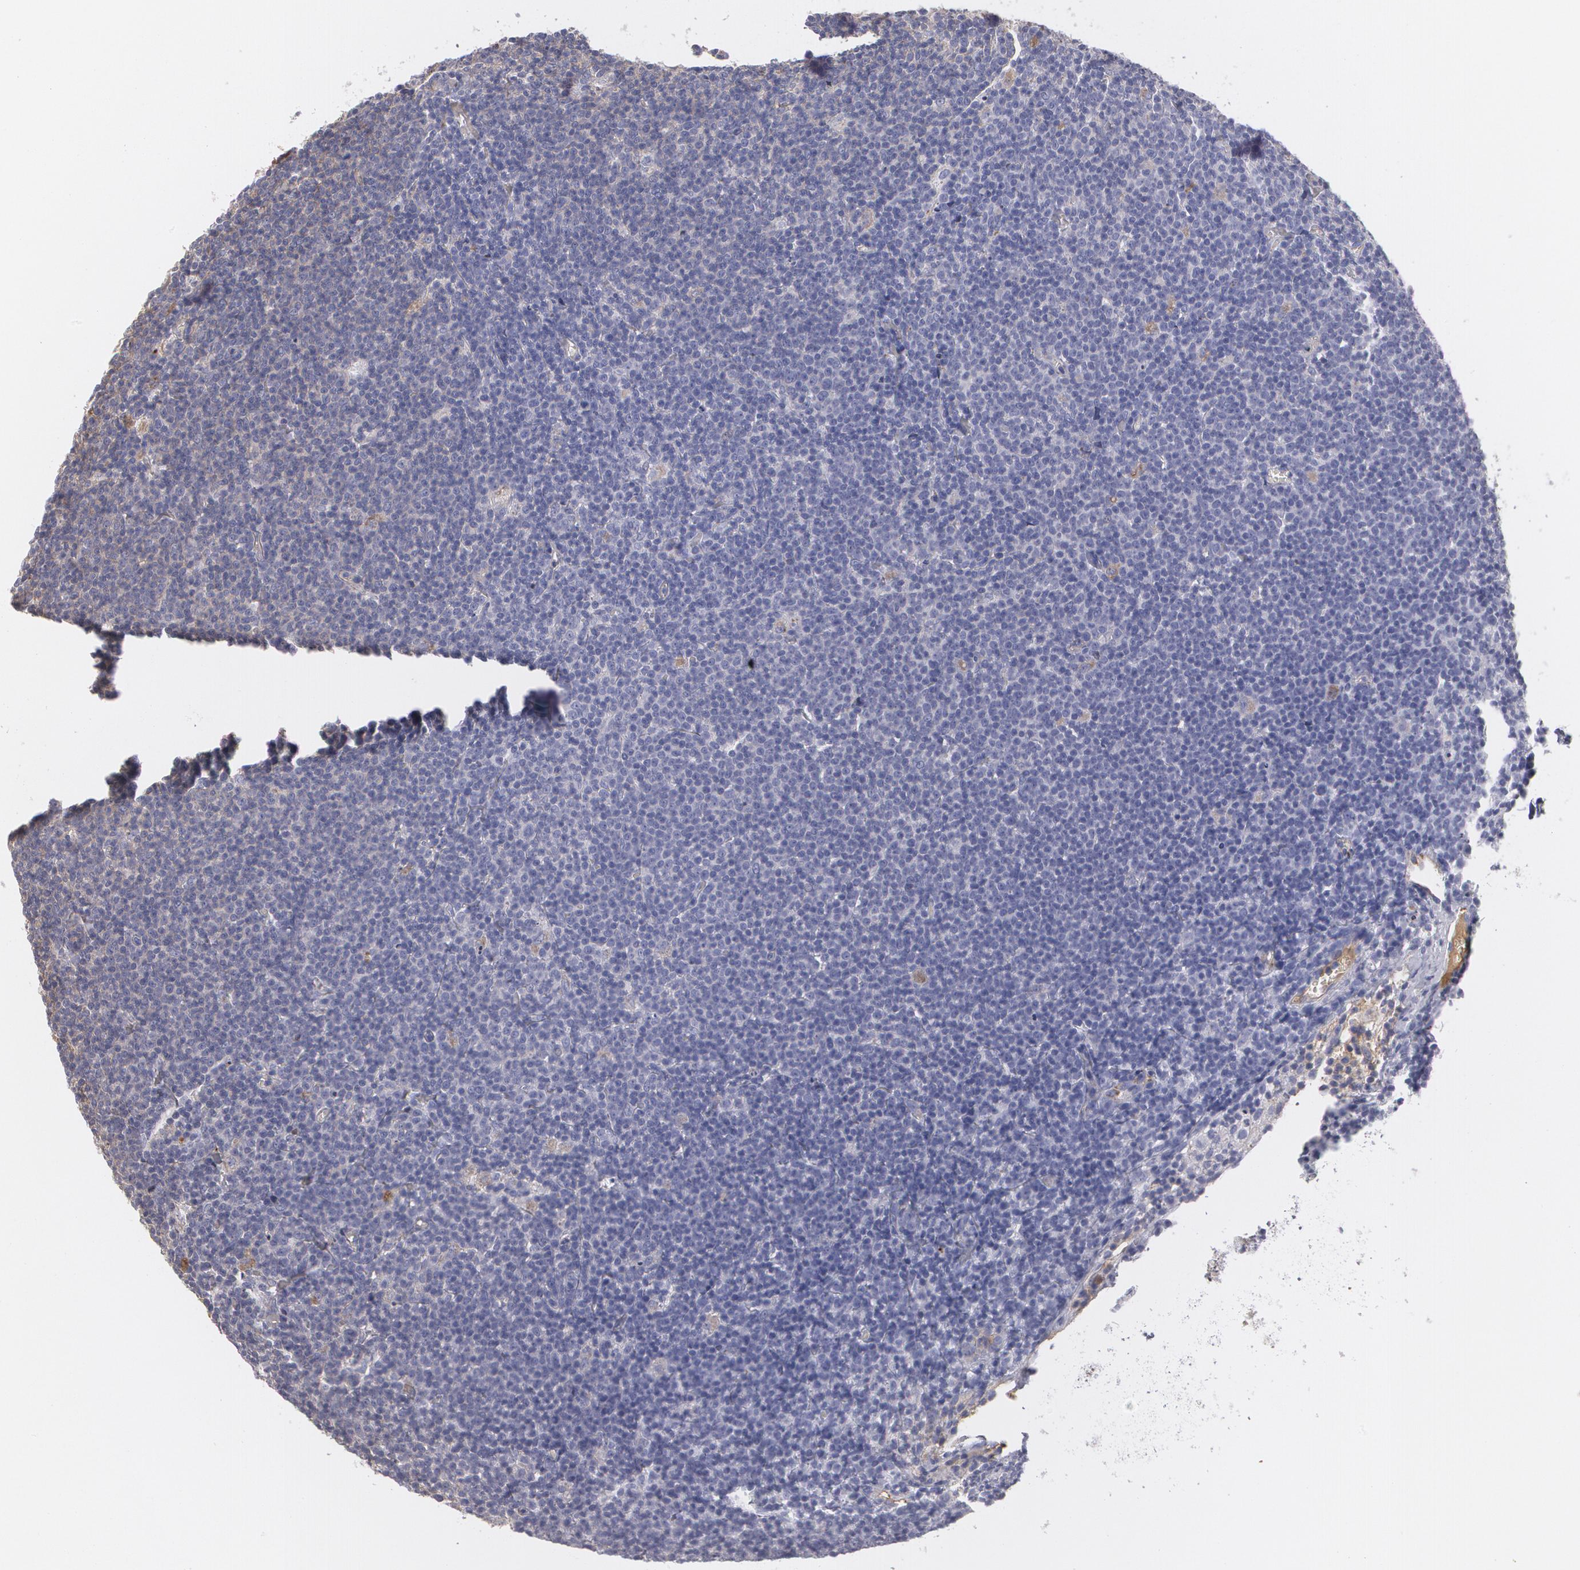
{"staining": {"intensity": "negative", "quantity": "none", "location": "none"}, "tissue": "lymphoma", "cell_type": "Tumor cells", "image_type": "cancer", "snomed": [{"axis": "morphology", "description": "Malignant lymphoma, non-Hodgkin's type, Low grade"}, {"axis": "topography", "description": "Lymph node"}], "caption": "Image shows no significant protein positivity in tumor cells of malignant lymphoma, non-Hodgkin's type (low-grade). Brightfield microscopy of IHC stained with DAB (3,3'-diaminobenzidine) (brown) and hematoxylin (blue), captured at high magnification.", "gene": "SERPINA1", "patient": {"sex": "male", "age": 65}}